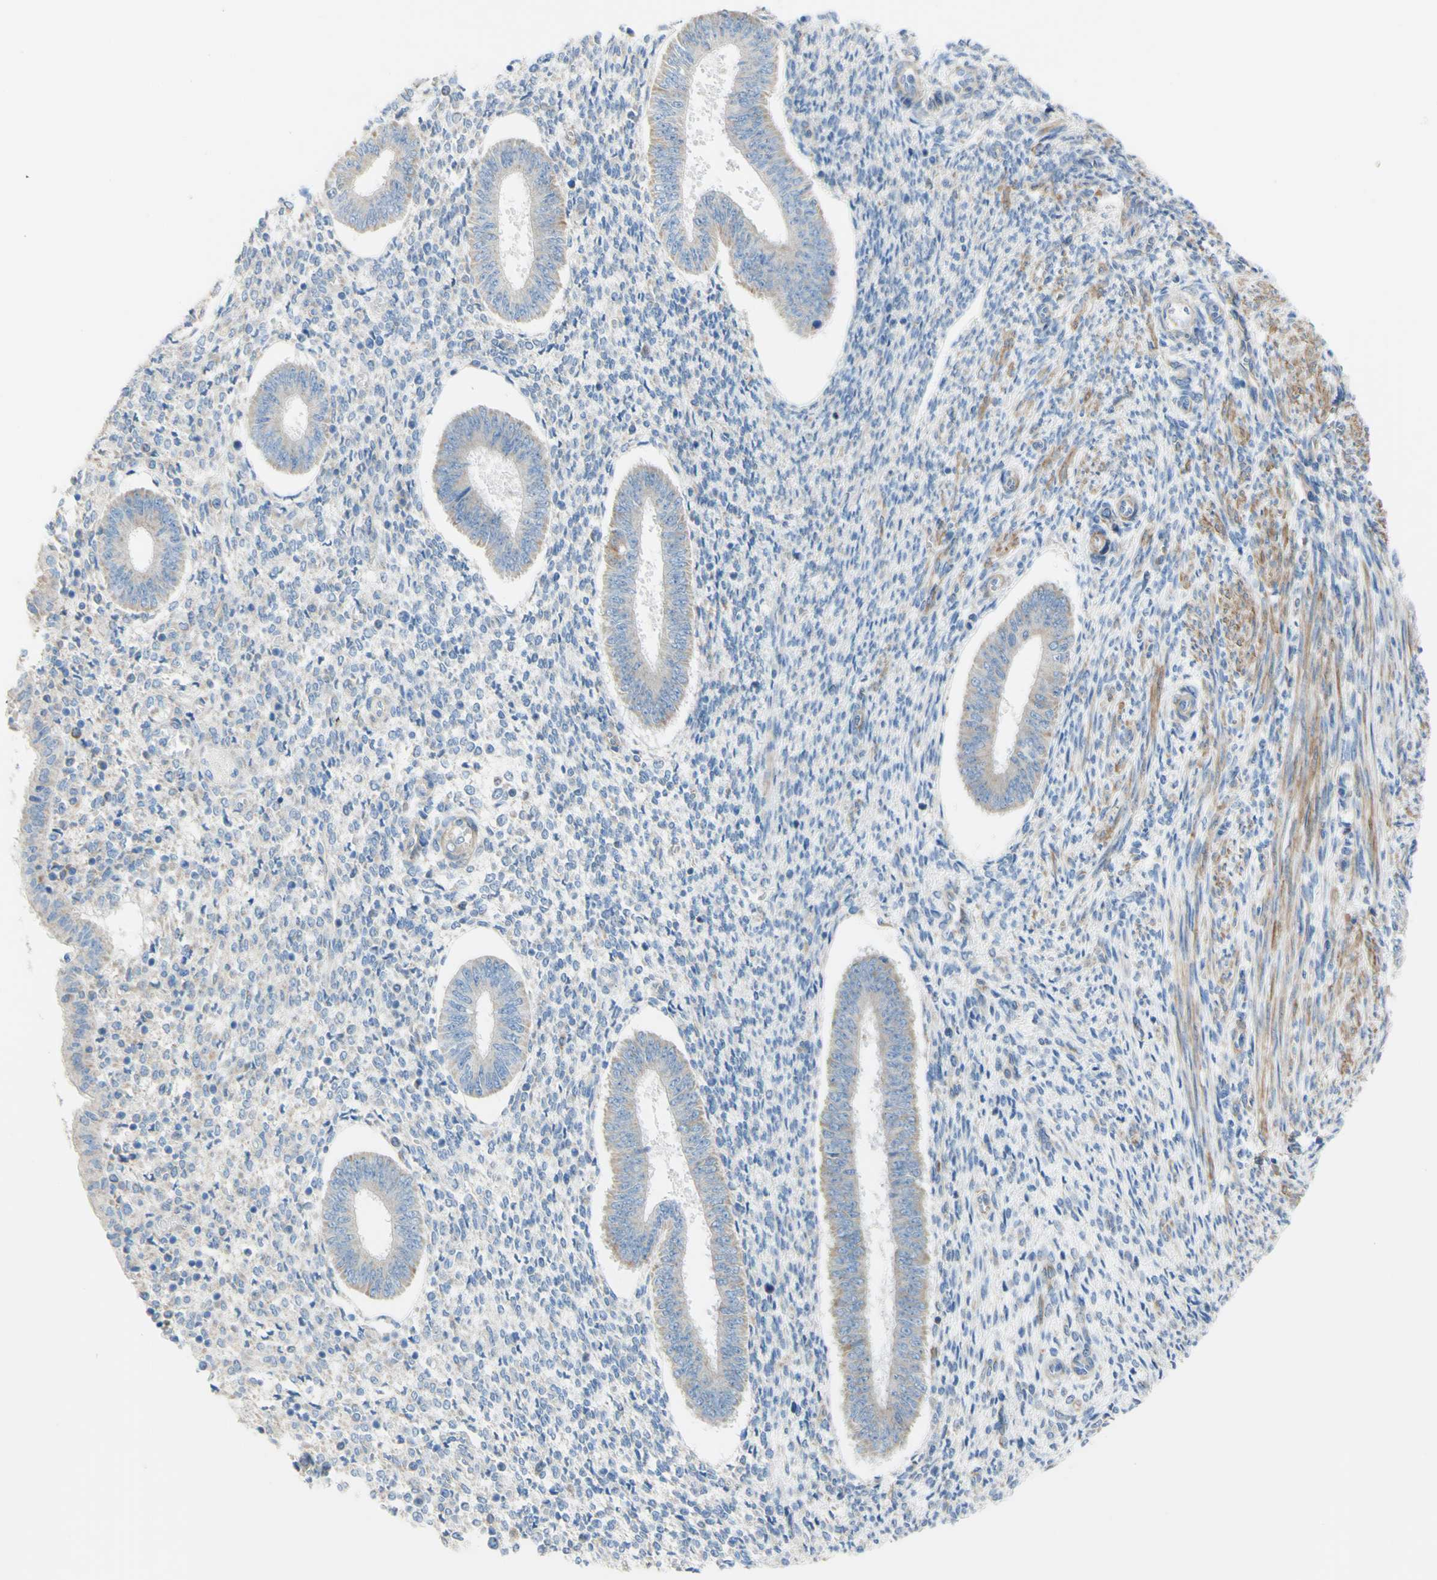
{"staining": {"intensity": "weak", "quantity": "<25%", "location": "cytoplasmic/membranous"}, "tissue": "endometrium", "cell_type": "Cells in endometrial stroma", "image_type": "normal", "snomed": [{"axis": "morphology", "description": "Normal tissue, NOS"}, {"axis": "topography", "description": "Endometrium"}], "caption": "Histopathology image shows no significant protein staining in cells in endometrial stroma of unremarkable endometrium.", "gene": "RETREG2", "patient": {"sex": "female", "age": 35}}